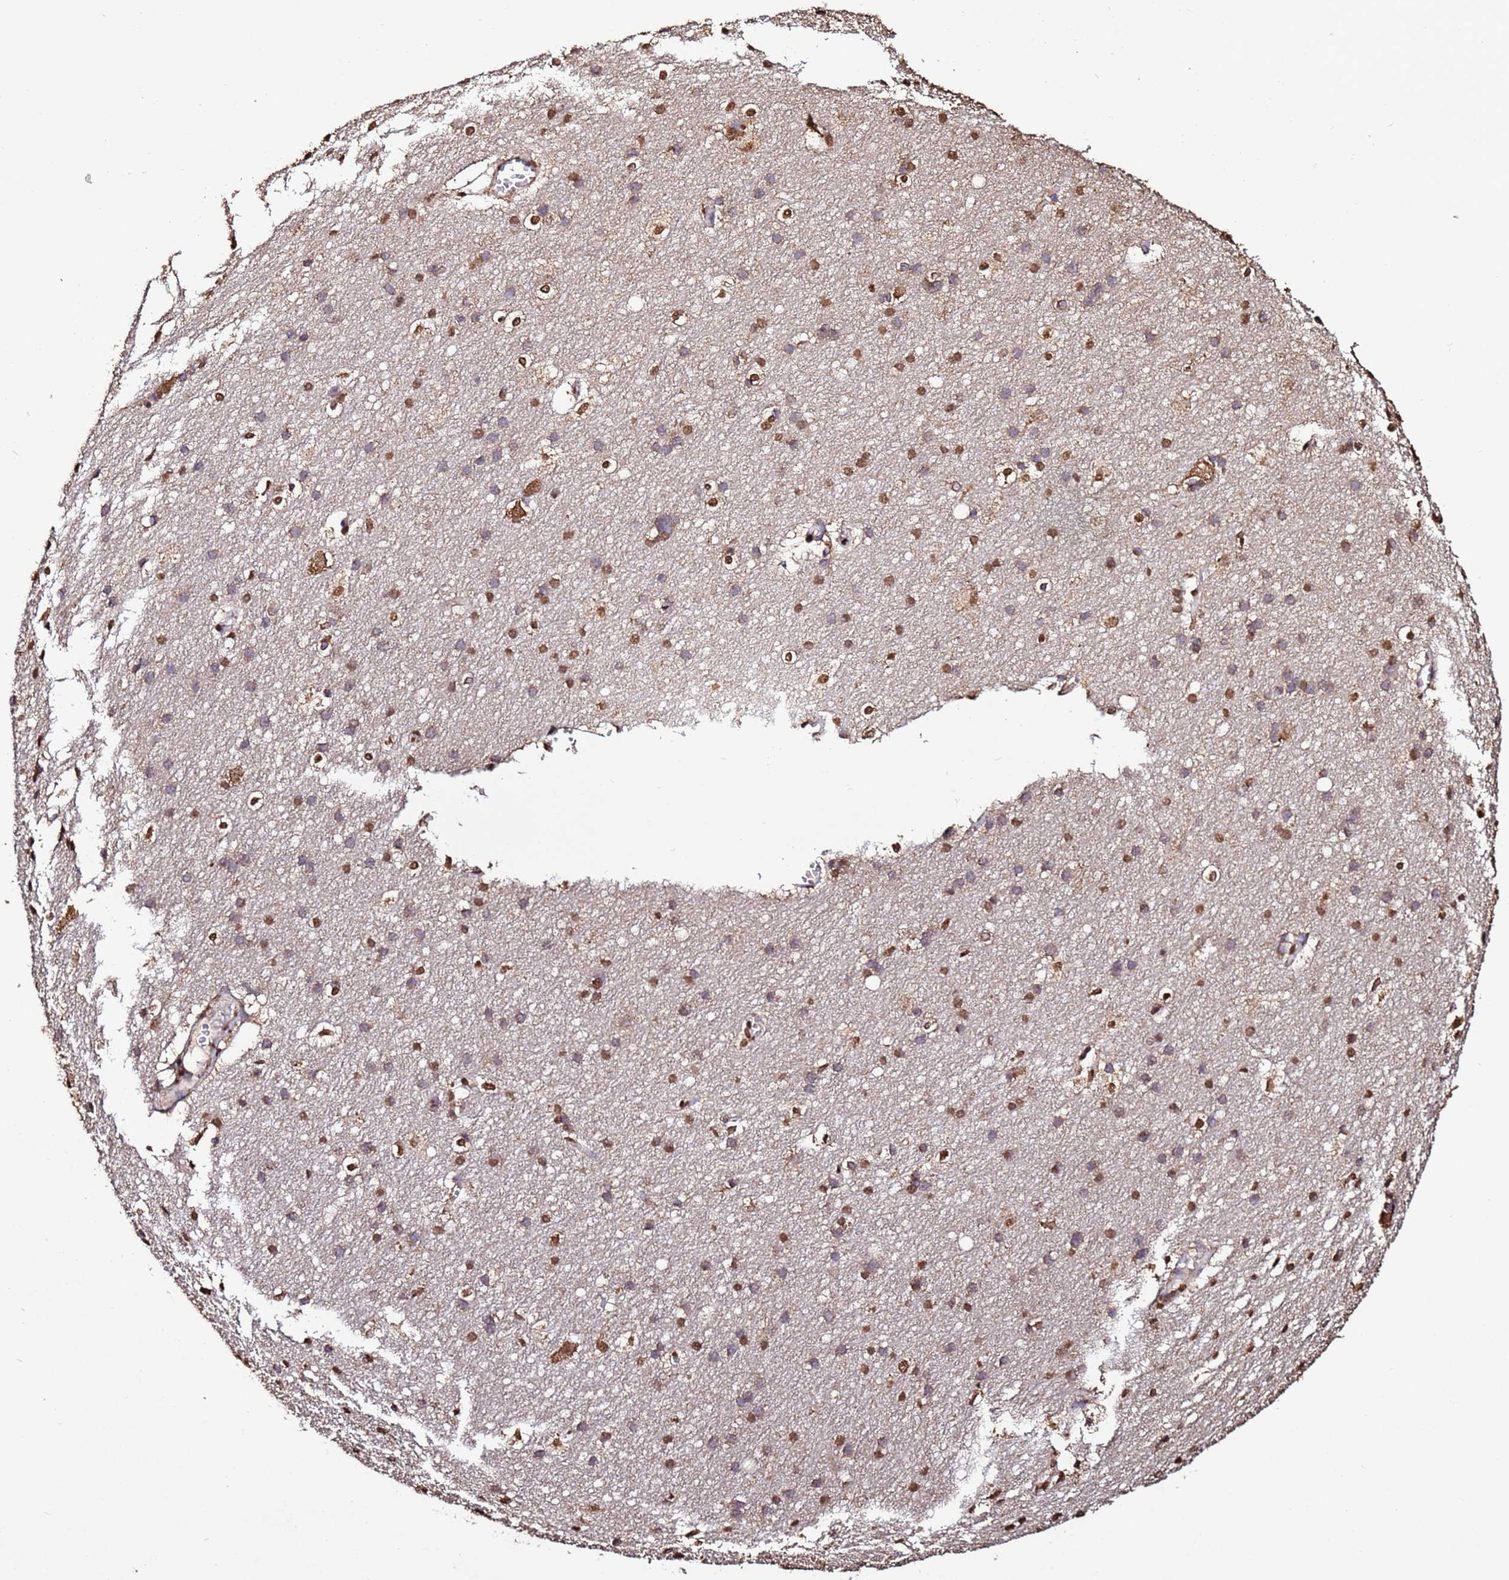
{"staining": {"intensity": "moderate", "quantity": "<25%", "location": "nuclear"}, "tissue": "cerebral cortex", "cell_type": "Endothelial cells", "image_type": "normal", "snomed": [{"axis": "morphology", "description": "Normal tissue, NOS"}, {"axis": "topography", "description": "Cerebral cortex"}], "caption": "Protein expression analysis of benign cerebral cortex displays moderate nuclear positivity in about <25% of endothelial cells. Nuclei are stained in blue.", "gene": "TRIP6", "patient": {"sex": "male", "age": 54}}